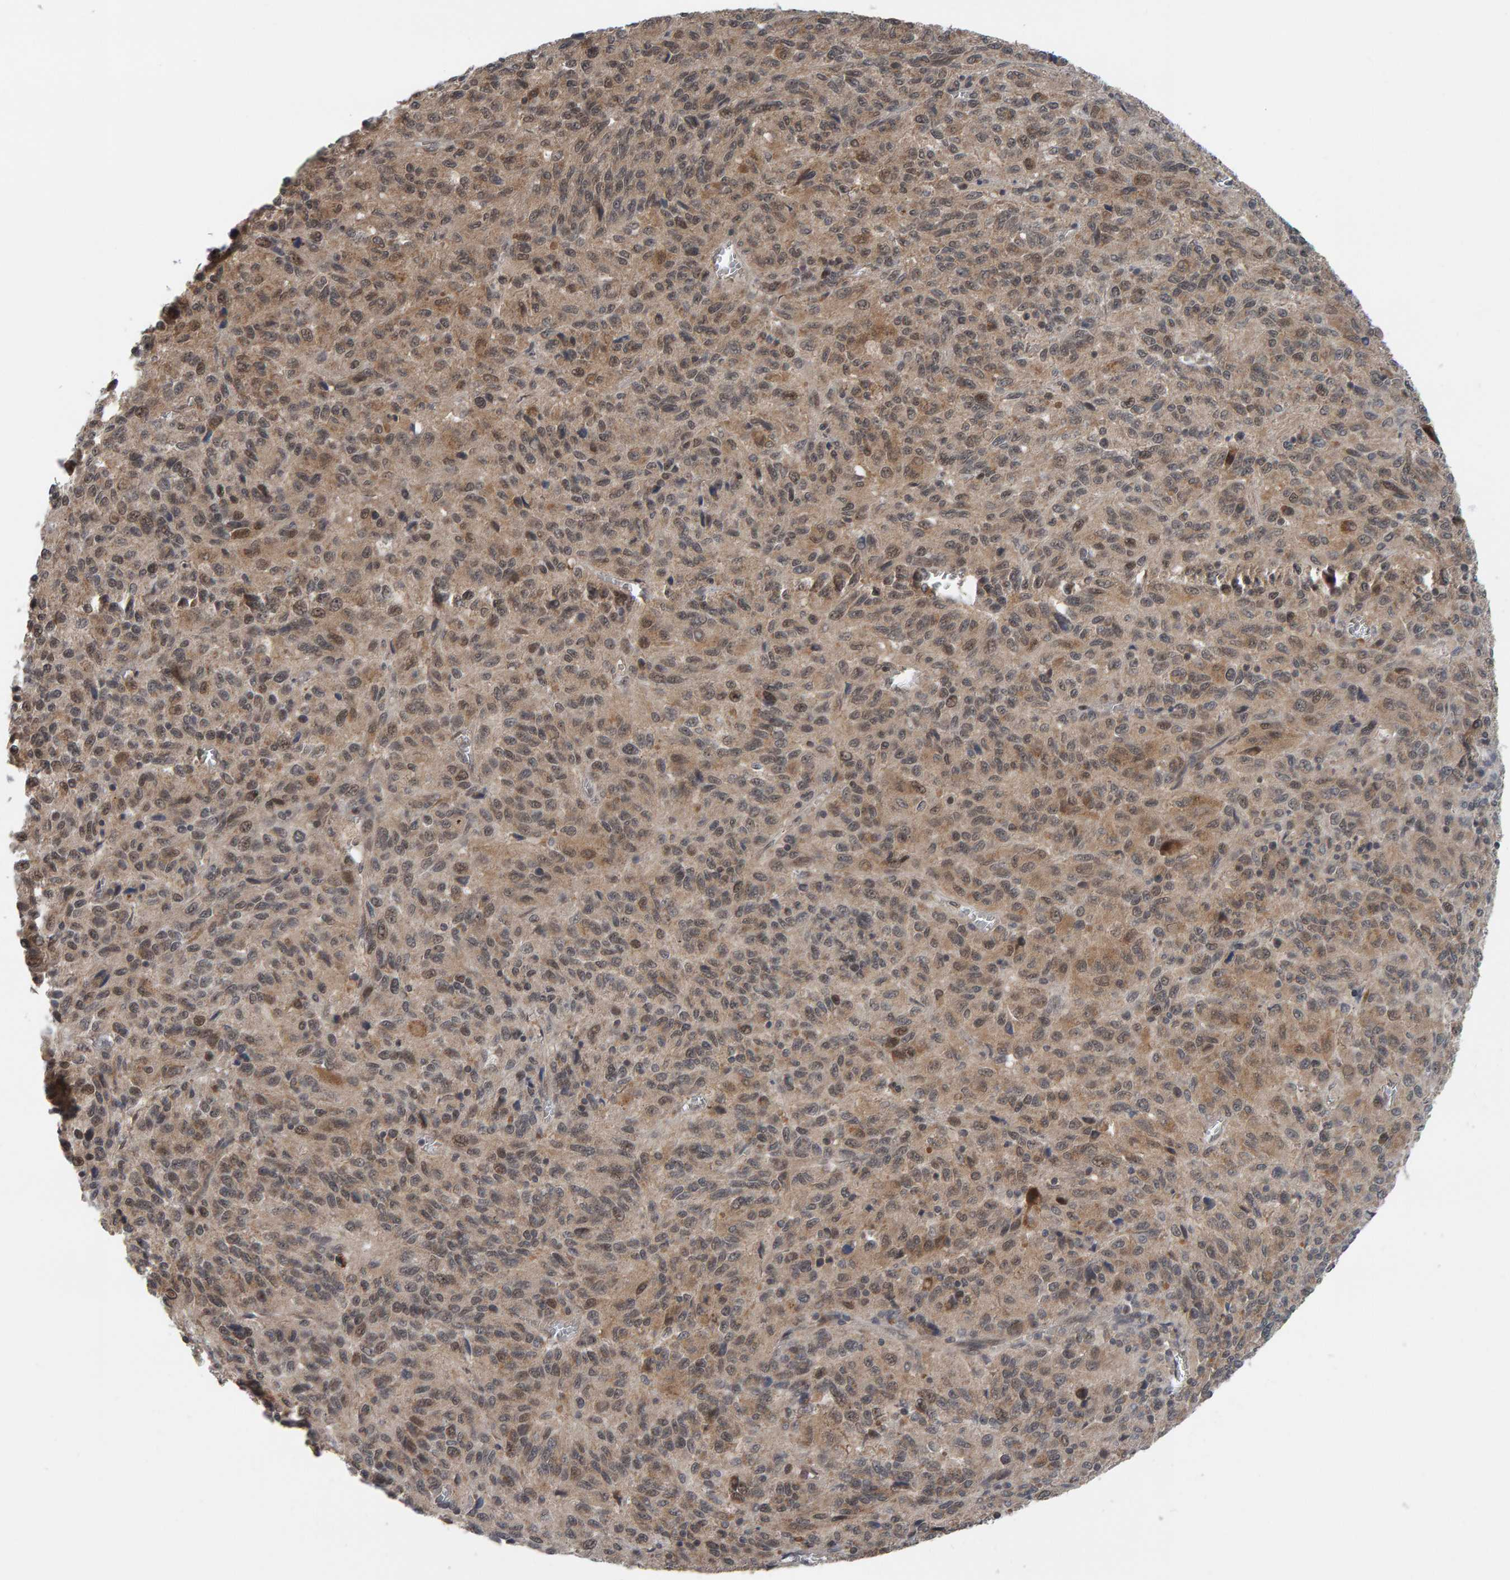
{"staining": {"intensity": "weak", "quantity": ">75%", "location": "cytoplasmic/membranous"}, "tissue": "melanoma", "cell_type": "Tumor cells", "image_type": "cancer", "snomed": [{"axis": "morphology", "description": "Malignant melanoma, Metastatic site"}, {"axis": "topography", "description": "Lung"}], "caption": "The micrograph demonstrates immunohistochemical staining of melanoma. There is weak cytoplasmic/membranous staining is appreciated in about >75% of tumor cells. (brown staining indicates protein expression, while blue staining denotes nuclei).", "gene": "COASY", "patient": {"sex": "male", "age": 64}}